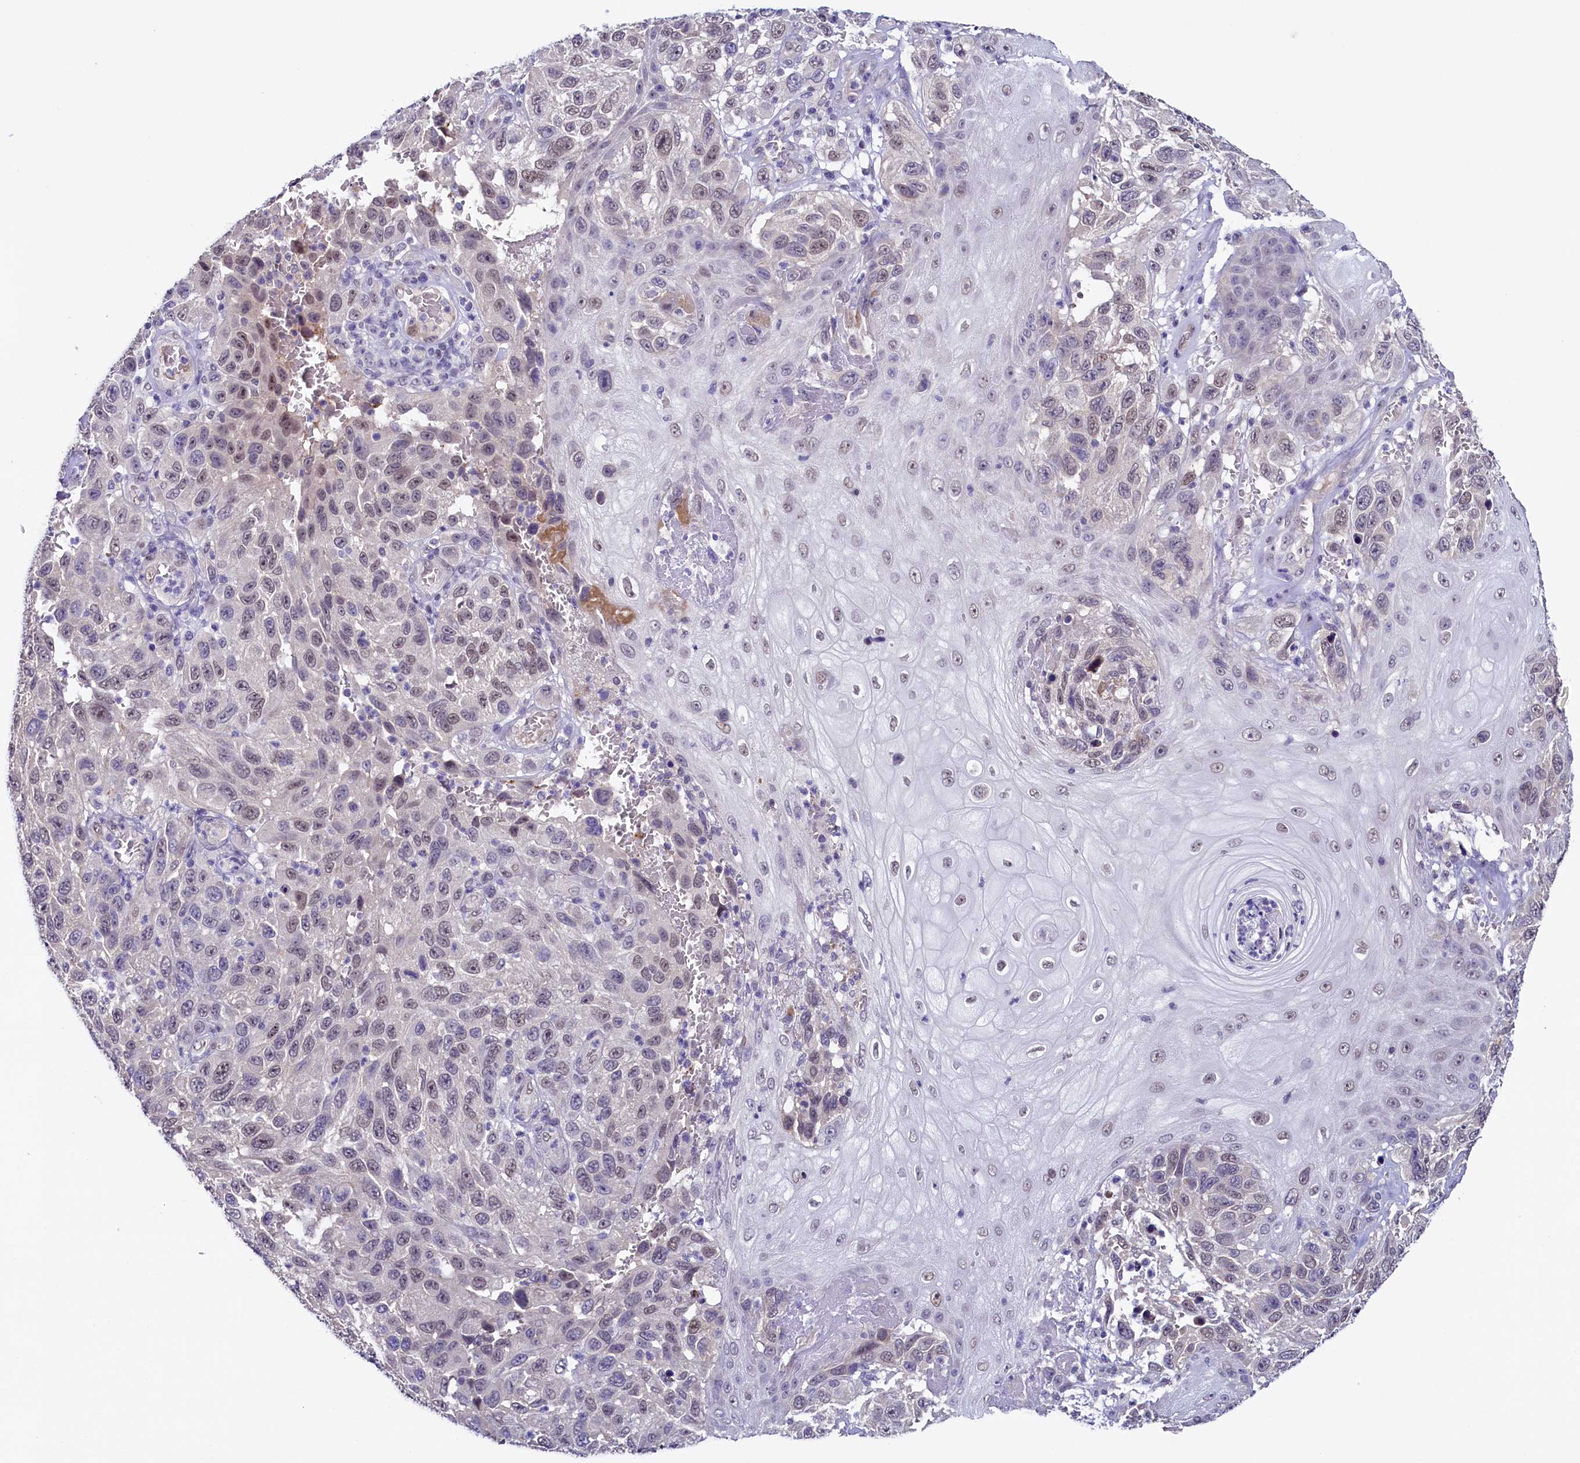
{"staining": {"intensity": "moderate", "quantity": "<25%", "location": "nuclear"}, "tissue": "melanoma", "cell_type": "Tumor cells", "image_type": "cancer", "snomed": [{"axis": "morphology", "description": "Normal tissue, NOS"}, {"axis": "morphology", "description": "Malignant melanoma, NOS"}, {"axis": "topography", "description": "Skin"}], "caption": "DAB immunohistochemical staining of human melanoma demonstrates moderate nuclear protein expression in about <25% of tumor cells.", "gene": "FLYWCH2", "patient": {"sex": "female", "age": 96}}